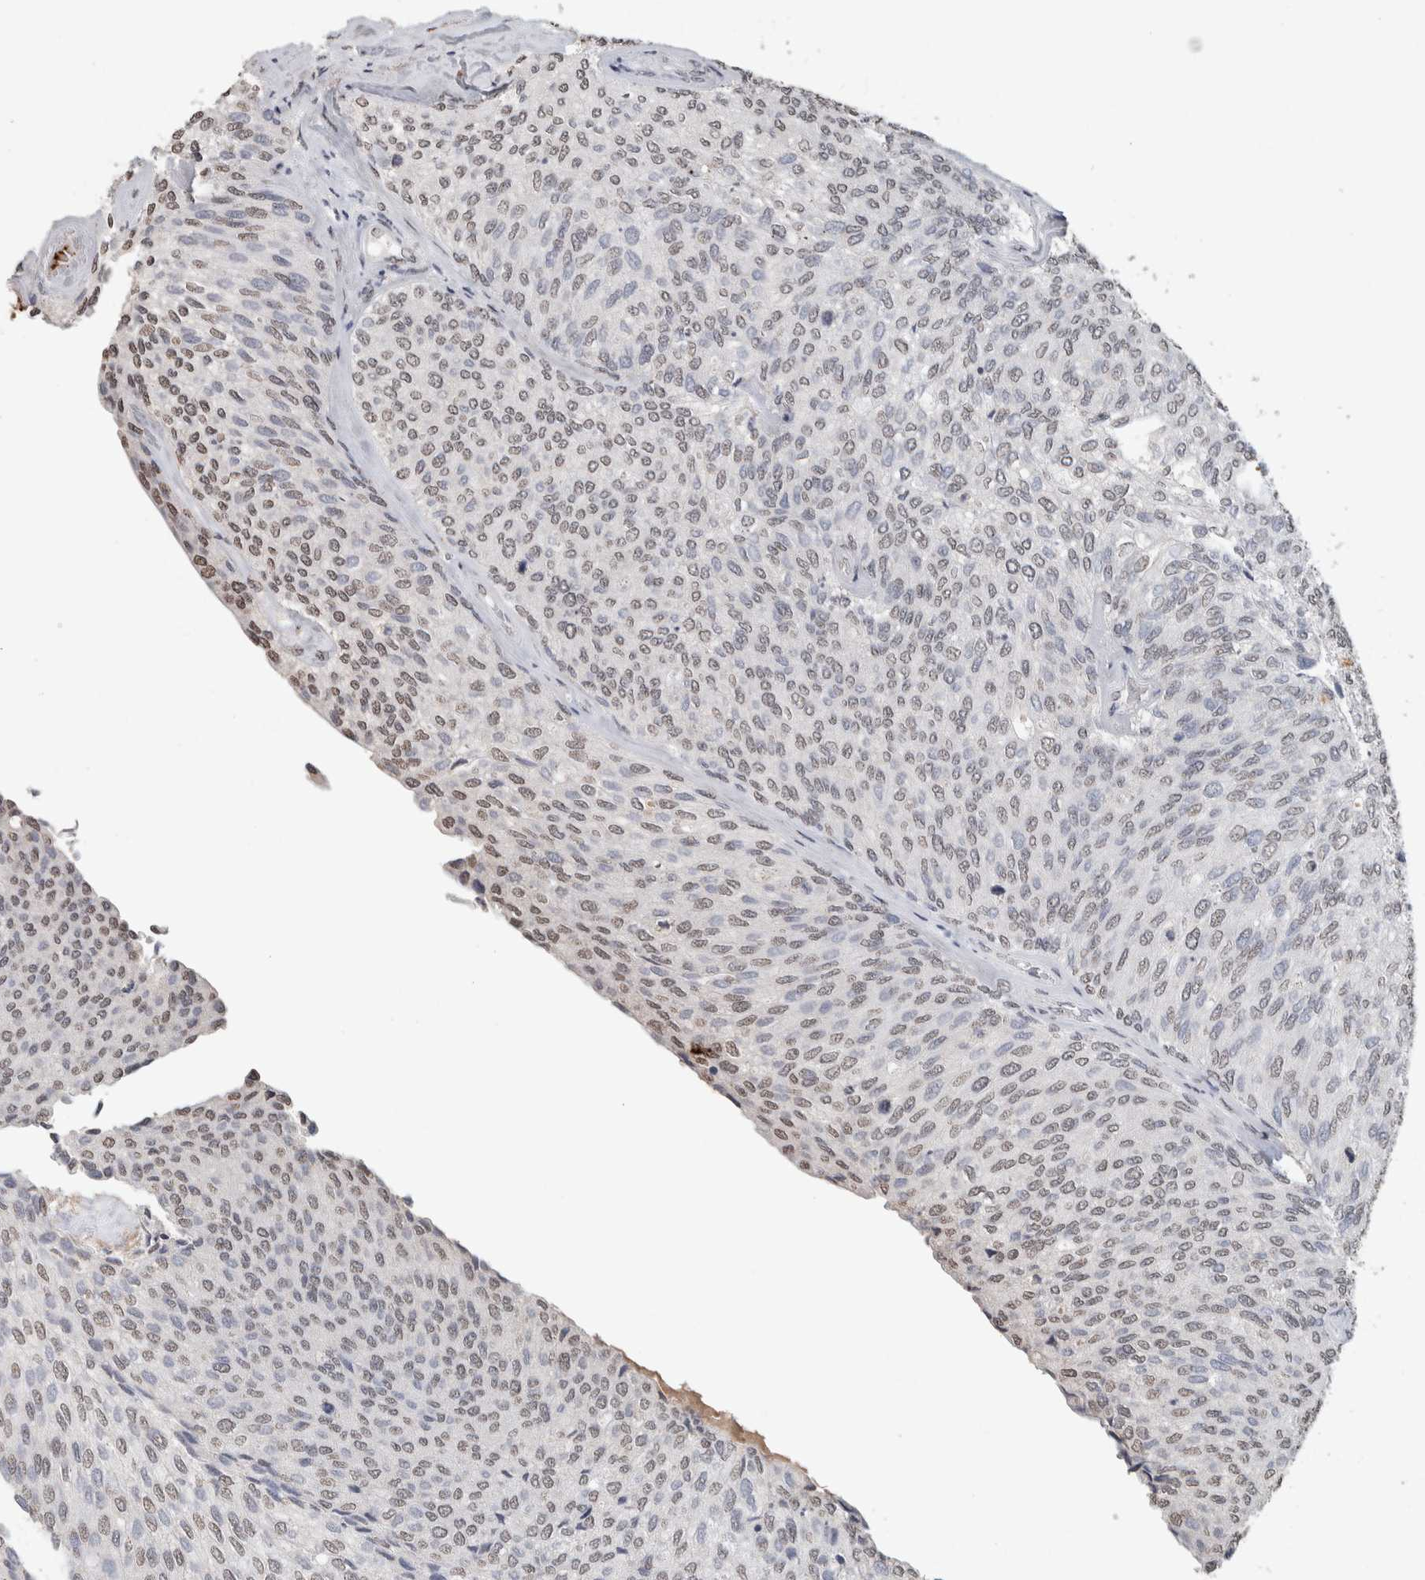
{"staining": {"intensity": "weak", "quantity": ">75%", "location": "nuclear"}, "tissue": "urothelial cancer", "cell_type": "Tumor cells", "image_type": "cancer", "snomed": [{"axis": "morphology", "description": "Urothelial carcinoma, Low grade"}, {"axis": "topography", "description": "Urinary bladder"}], "caption": "A brown stain highlights weak nuclear expression of a protein in human urothelial cancer tumor cells.", "gene": "LTBP1", "patient": {"sex": "female", "age": 79}}